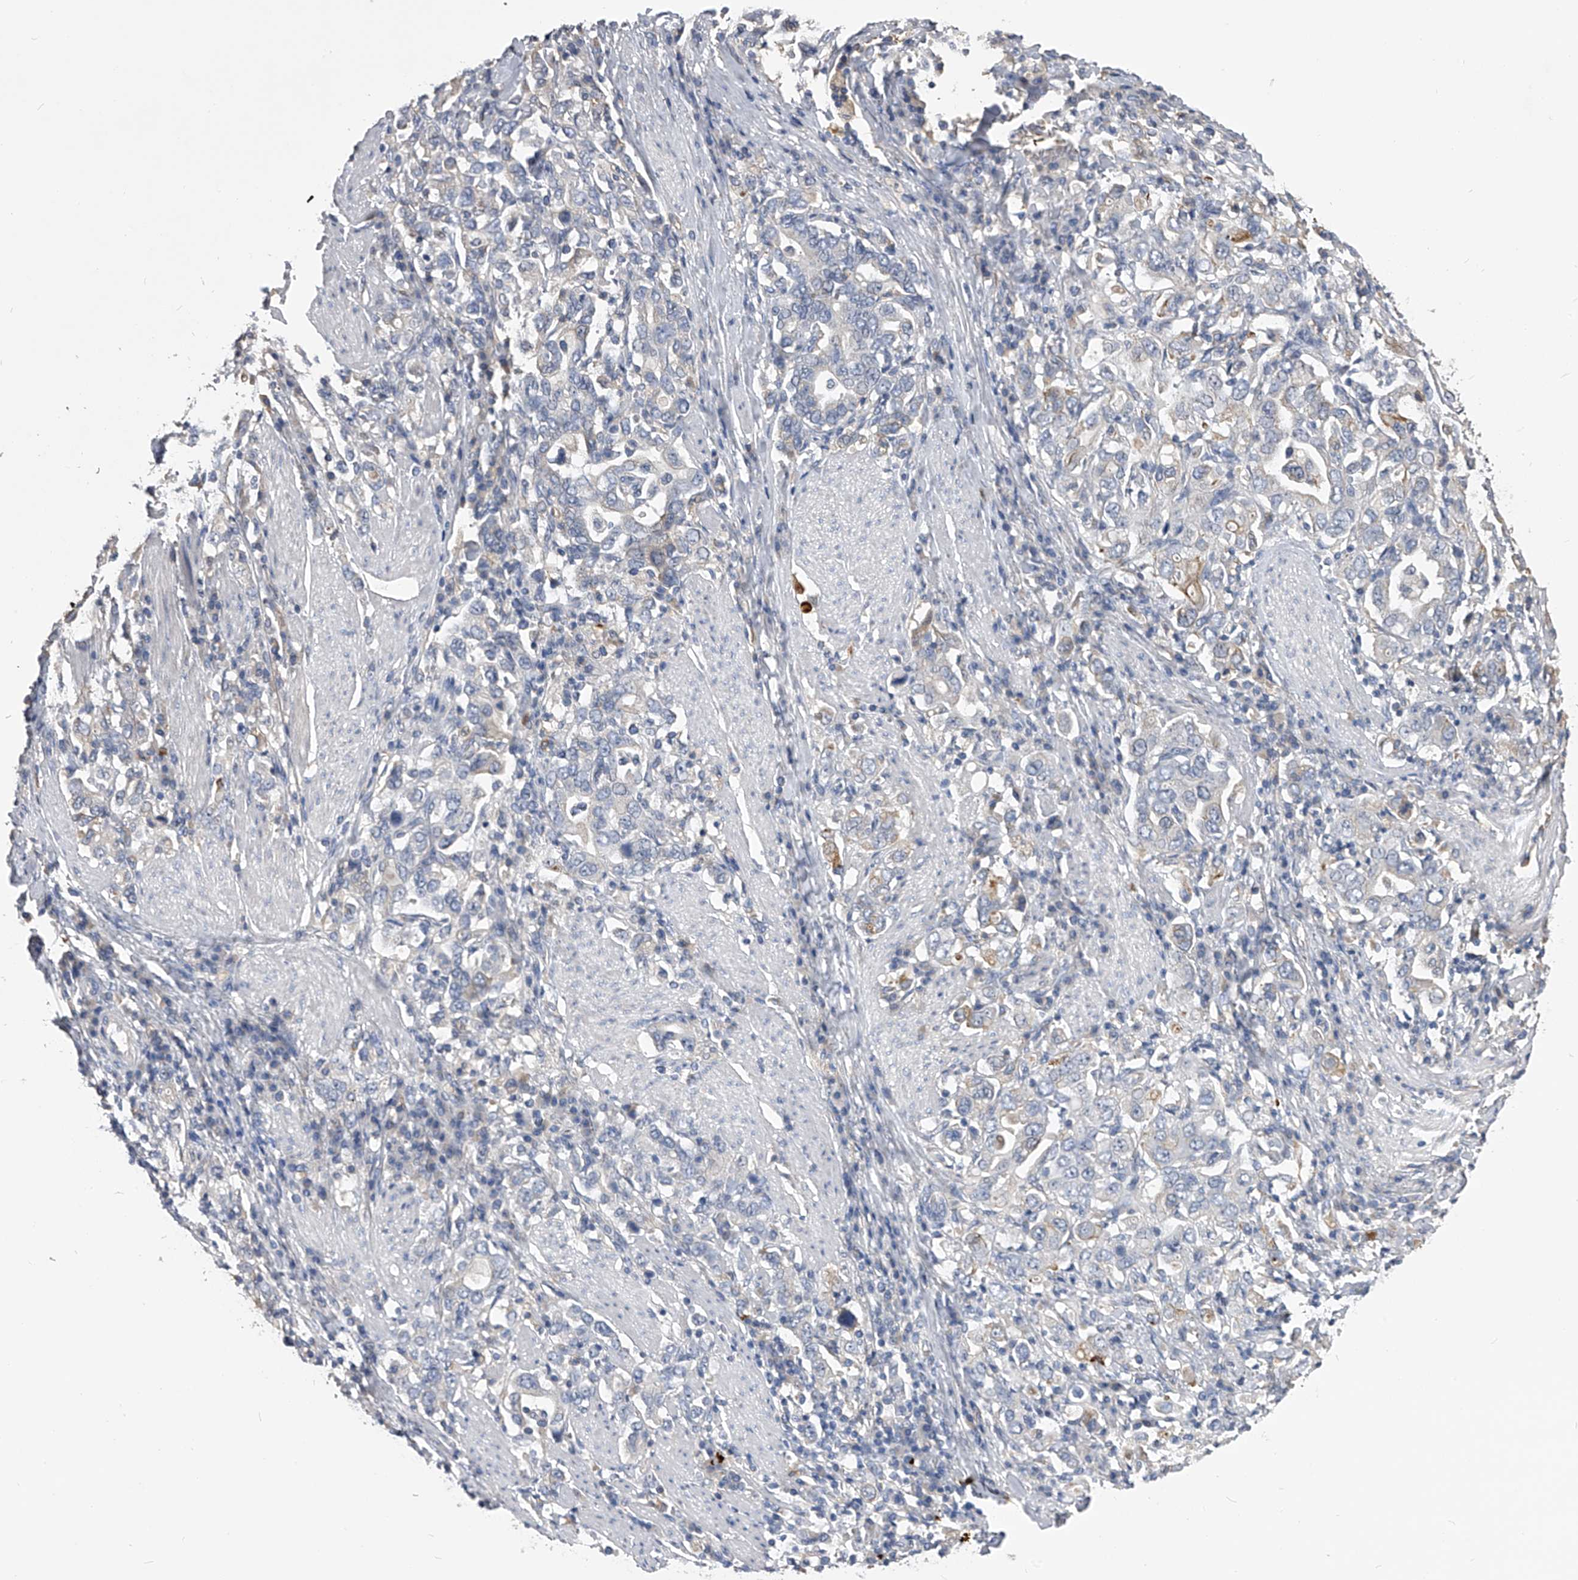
{"staining": {"intensity": "weak", "quantity": "<25%", "location": "cytoplasmic/membranous"}, "tissue": "stomach cancer", "cell_type": "Tumor cells", "image_type": "cancer", "snomed": [{"axis": "morphology", "description": "Adenocarcinoma, NOS"}, {"axis": "topography", "description": "Stomach, upper"}], "caption": "Immunohistochemistry (IHC) of adenocarcinoma (stomach) exhibits no staining in tumor cells. The staining was performed using DAB to visualize the protein expression in brown, while the nuclei were stained in blue with hematoxylin (Magnification: 20x).", "gene": "MDN1", "patient": {"sex": "male", "age": 62}}